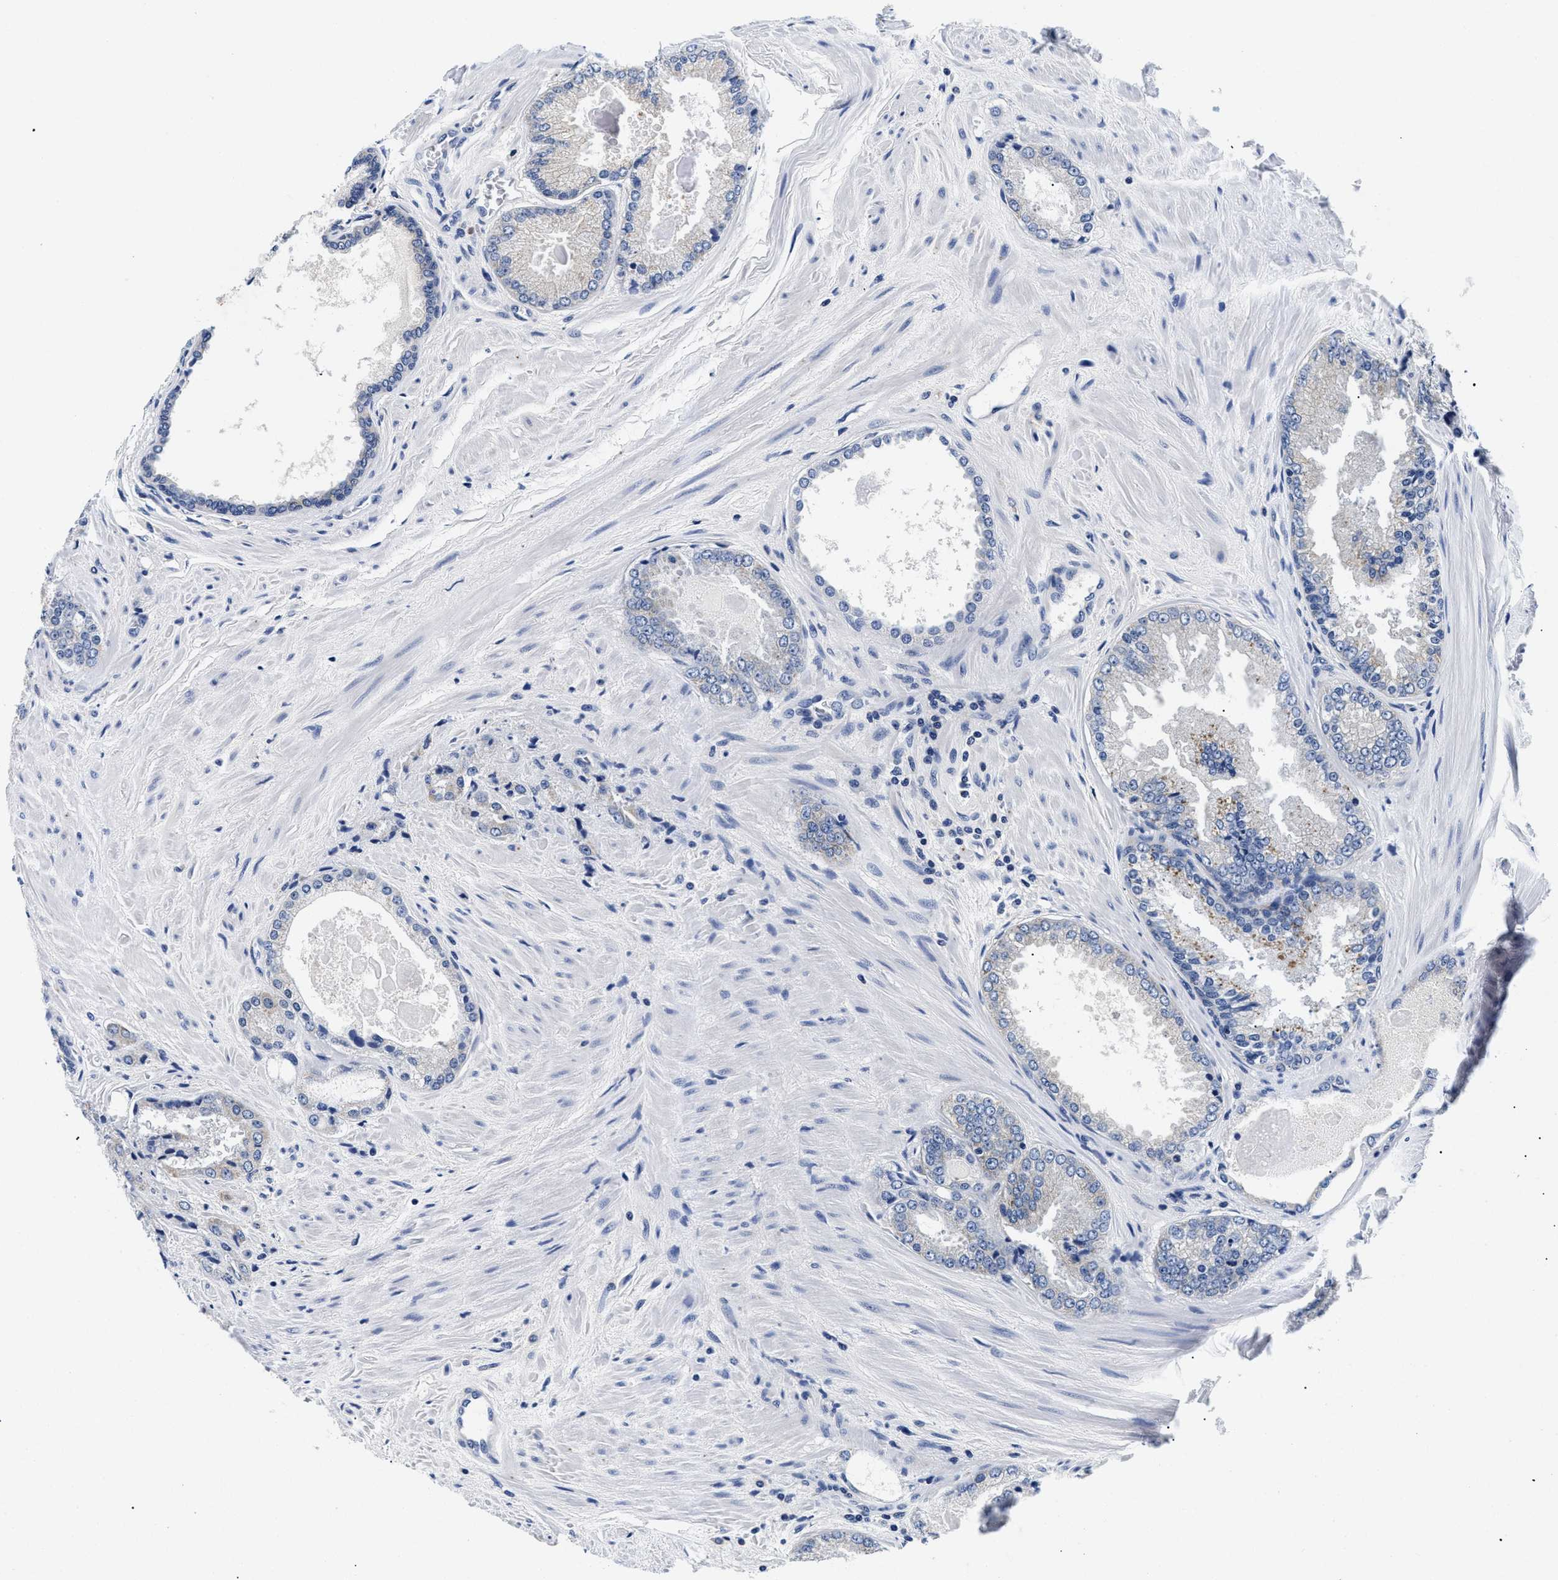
{"staining": {"intensity": "negative", "quantity": "none", "location": "none"}, "tissue": "prostate cancer", "cell_type": "Tumor cells", "image_type": "cancer", "snomed": [{"axis": "morphology", "description": "Adenocarcinoma, High grade"}, {"axis": "topography", "description": "Prostate"}], "caption": "Immunohistochemistry of prostate cancer (high-grade adenocarcinoma) shows no positivity in tumor cells.", "gene": "MEA1", "patient": {"sex": "male", "age": 65}}